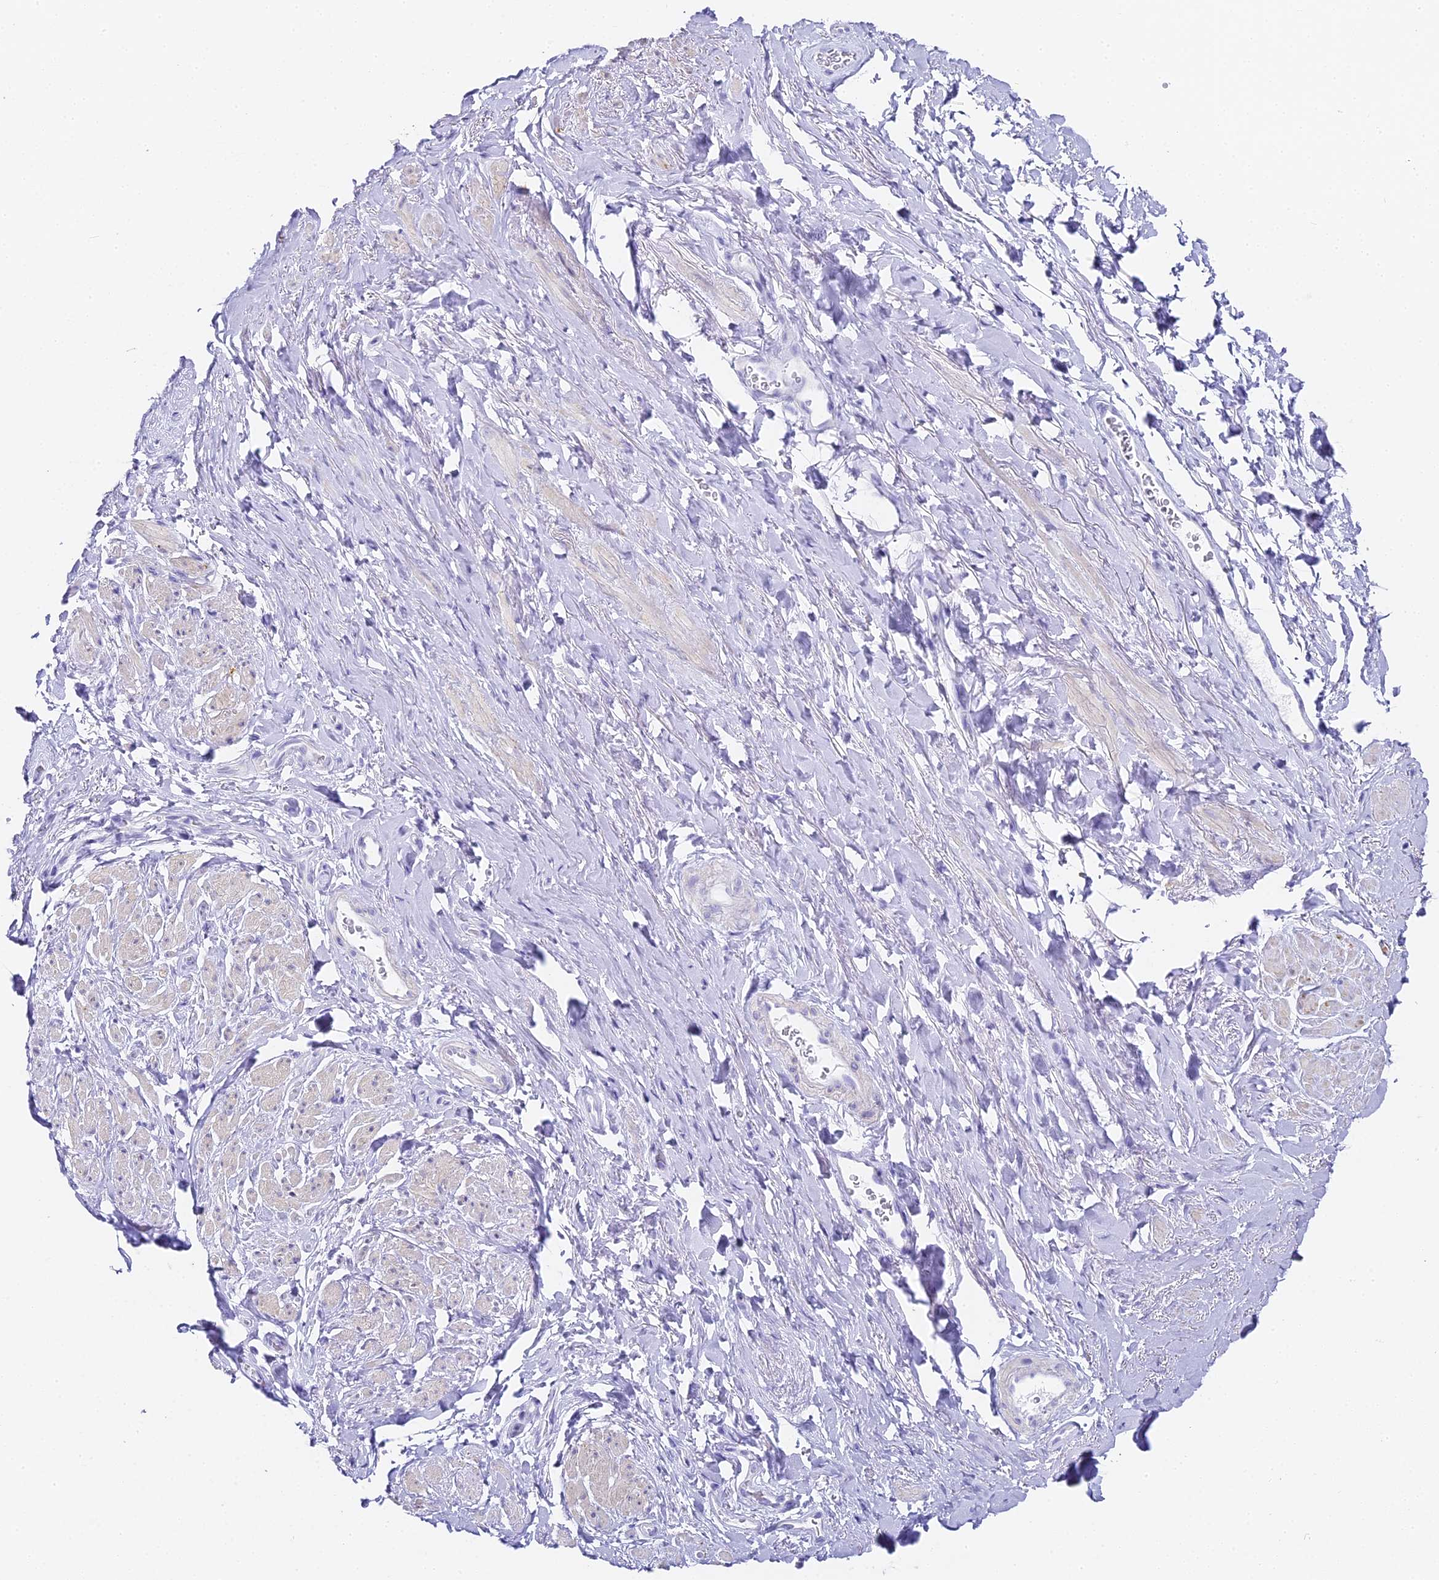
{"staining": {"intensity": "negative", "quantity": "none", "location": "none"}, "tissue": "smooth muscle", "cell_type": "Smooth muscle cells", "image_type": "normal", "snomed": [{"axis": "morphology", "description": "Normal tissue, NOS"}, {"axis": "topography", "description": "Smooth muscle"}, {"axis": "topography", "description": "Peripheral nerve tissue"}], "caption": "Human smooth muscle stained for a protein using immunohistochemistry (IHC) demonstrates no expression in smooth muscle cells.", "gene": "ABHD14A", "patient": {"sex": "male", "age": 69}}